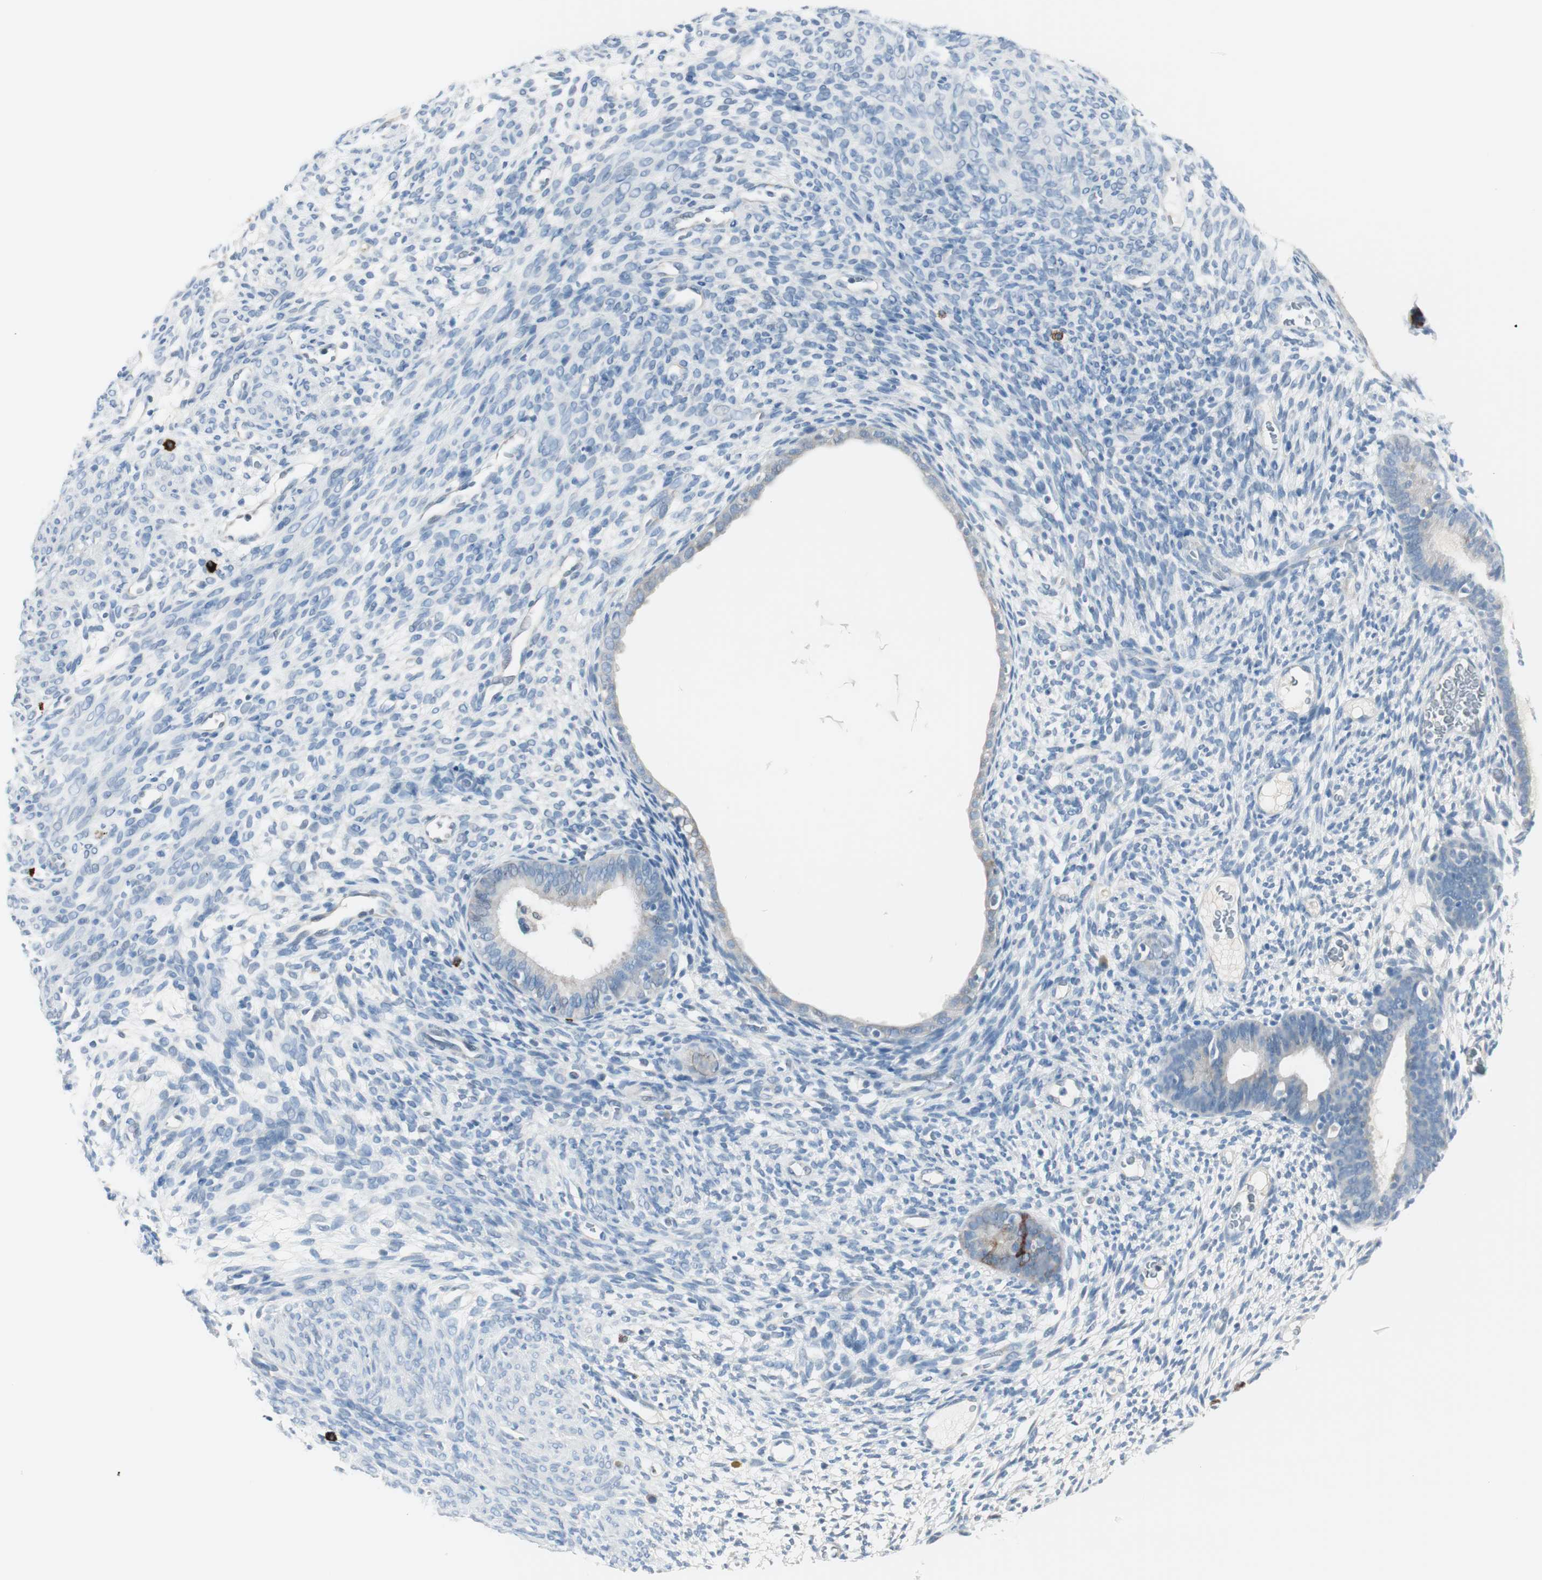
{"staining": {"intensity": "negative", "quantity": "none", "location": "none"}, "tissue": "endometrium", "cell_type": "Cells in endometrial stroma", "image_type": "normal", "snomed": [{"axis": "morphology", "description": "Normal tissue, NOS"}, {"axis": "morphology", "description": "Atrophy, NOS"}, {"axis": "topography", "description": "Uterus"}, {"axis": "topography", "description": "Endometrium"}], "caption": "Protein analysis of normal endometrium exhibits no significant expression in cells in endometrial stroma. (Brightfield microscopy of DAB (3,3'-diaminobenzidine) IHC at high magnification).", "gene": "DLG4", "patient": {"sex": "female", "age": 68}}